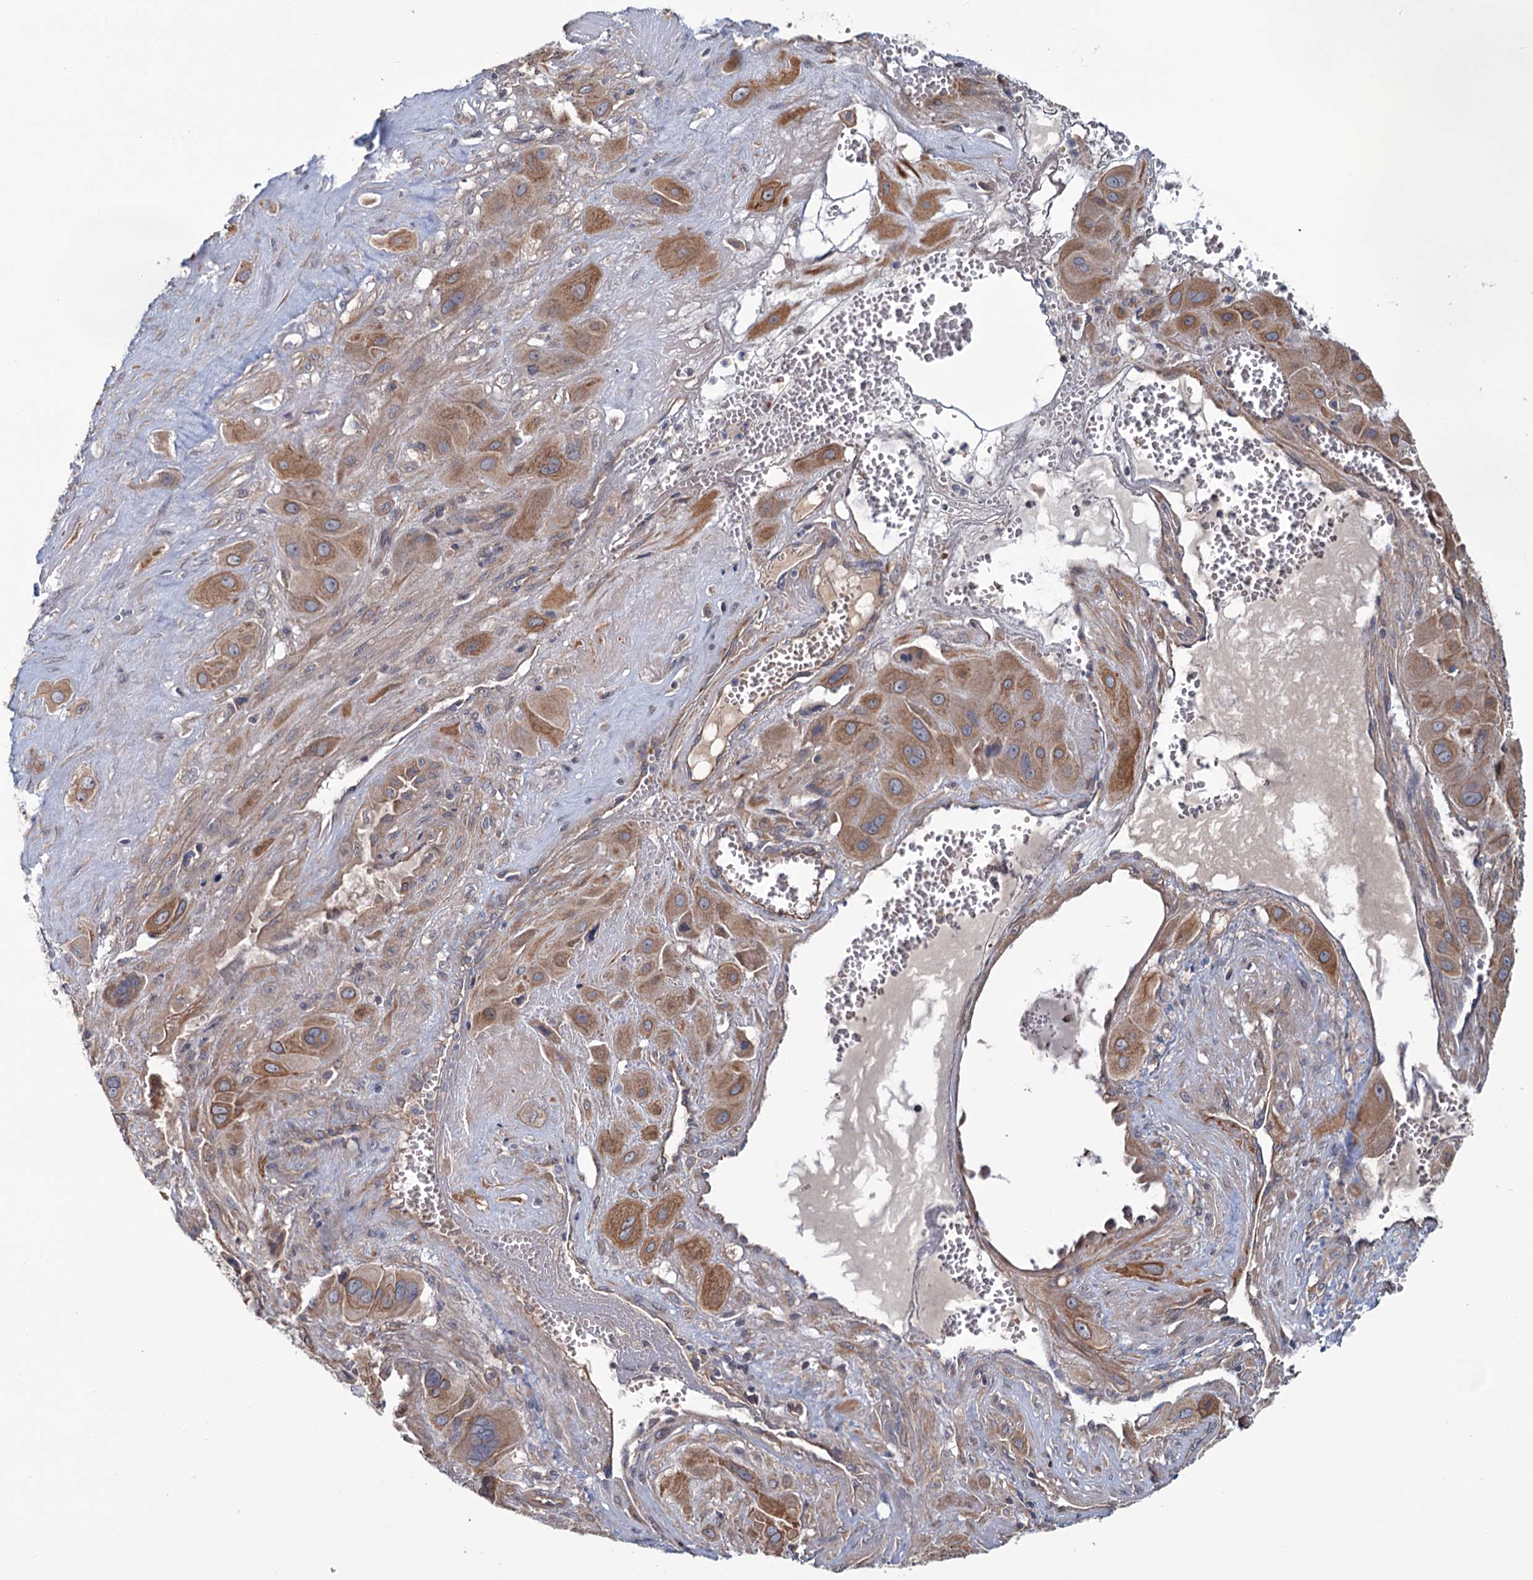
{"staining": {"intensity": "moderate", "quantity": ">75%", "location": "cytoplasmic/membranous"}, "tissue": "cervical cancer", "cell_type": "Tumor cells", "image_type": "cancer", "snomed": [{"axis": "morphology", "description": "Squamous cell carcinoma, NOS"}, {"axis": "topography", "description": "Cervix"}], "caption": "Immunohistochemistry (IHC) (DAB) staining of cervical cancer (squamous cell carcinoma) reveals moderate cytoplasmic/membranous protein staining in about >75% of tumor cells.", "gene": "MTRR", "patient": {"sex": "female", "age": 34}}